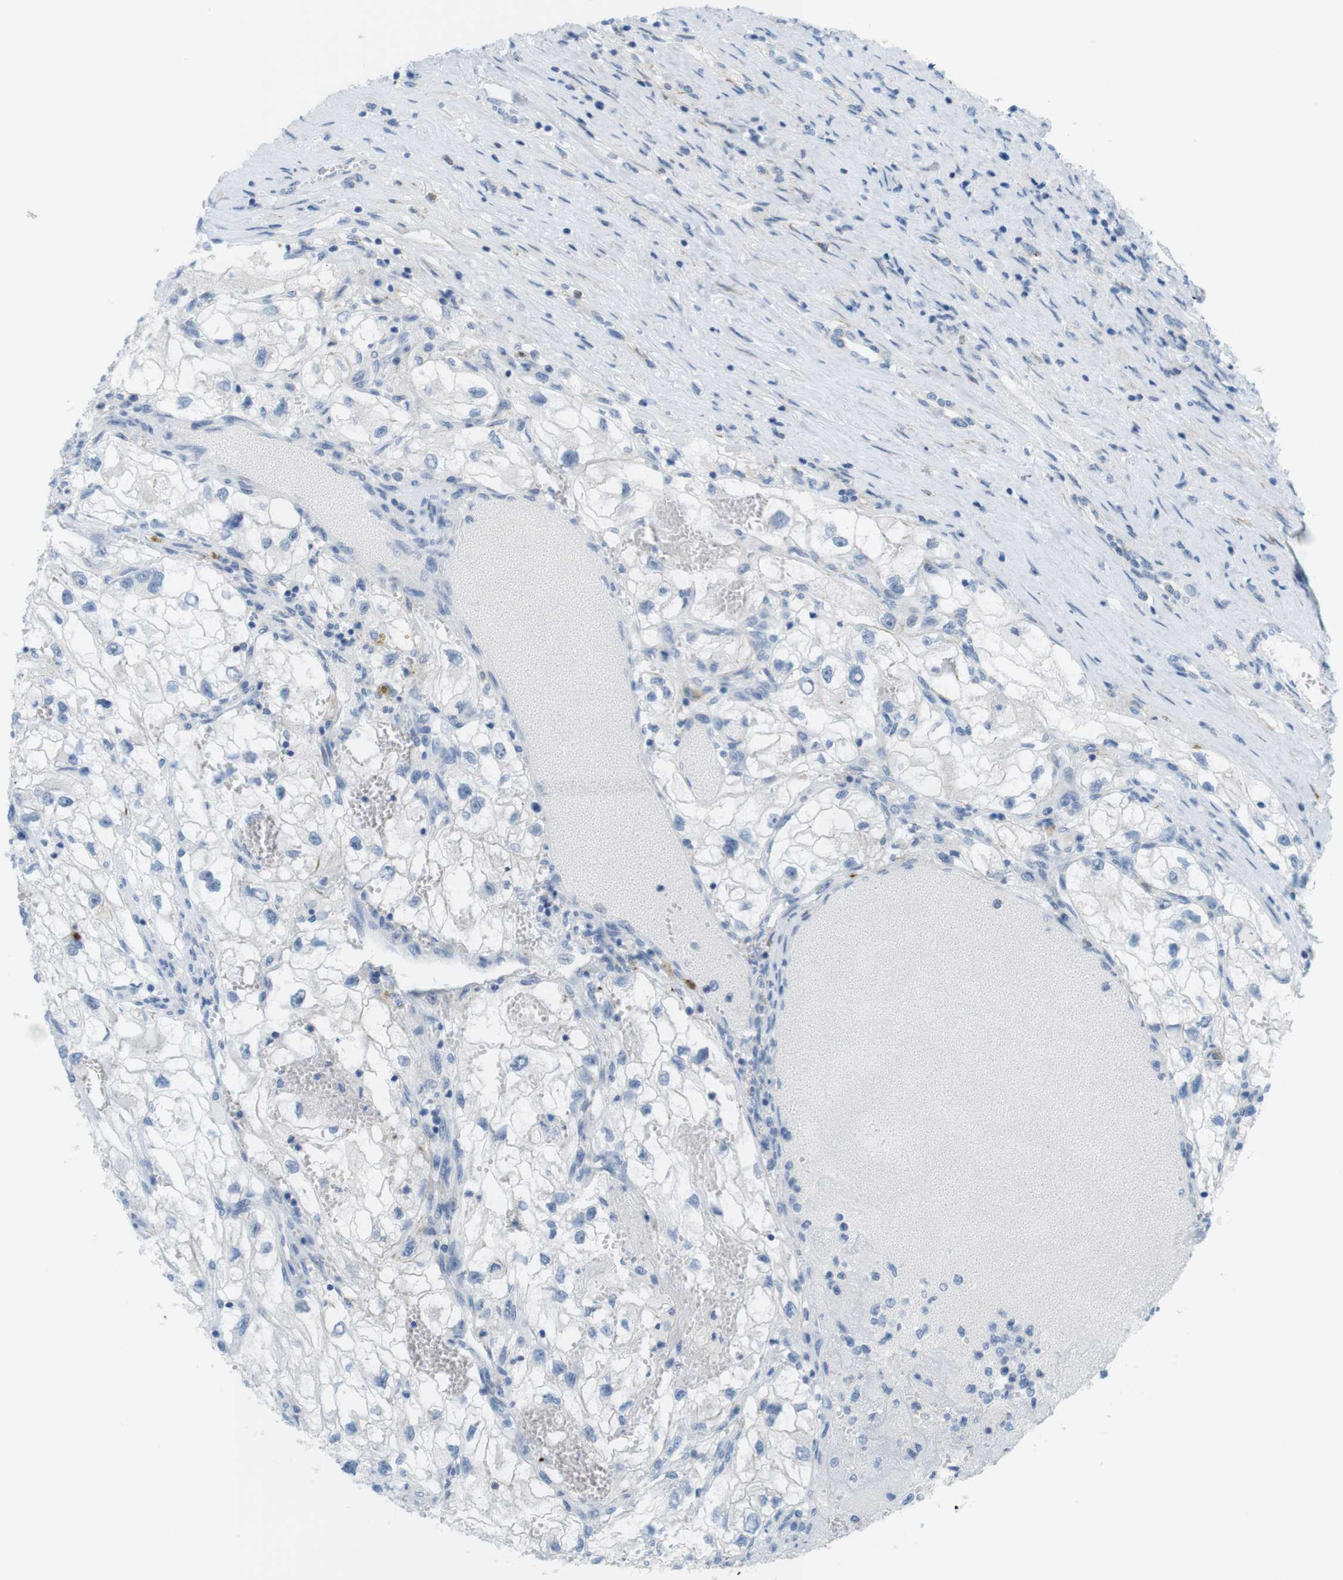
{"staining": {"intensity": "negative", "quantity": "none", "location": "none"}, "tissue": "renal cancer", "cell_type": "Tumor cells", "image_type": "cancer", "snomed": [{"axis": "morphology", "description": "Adenocarcinoma, NOS"}, {"axis": "topography", "description": "Kidney"}], "caption": "A high-resolution micrograph shows IHC staining of renal adenocarcinoma, which shows no significant positivity in tumor cells.", "gene": "MYH9", "patient": {"sex": "female", "age": 70}}